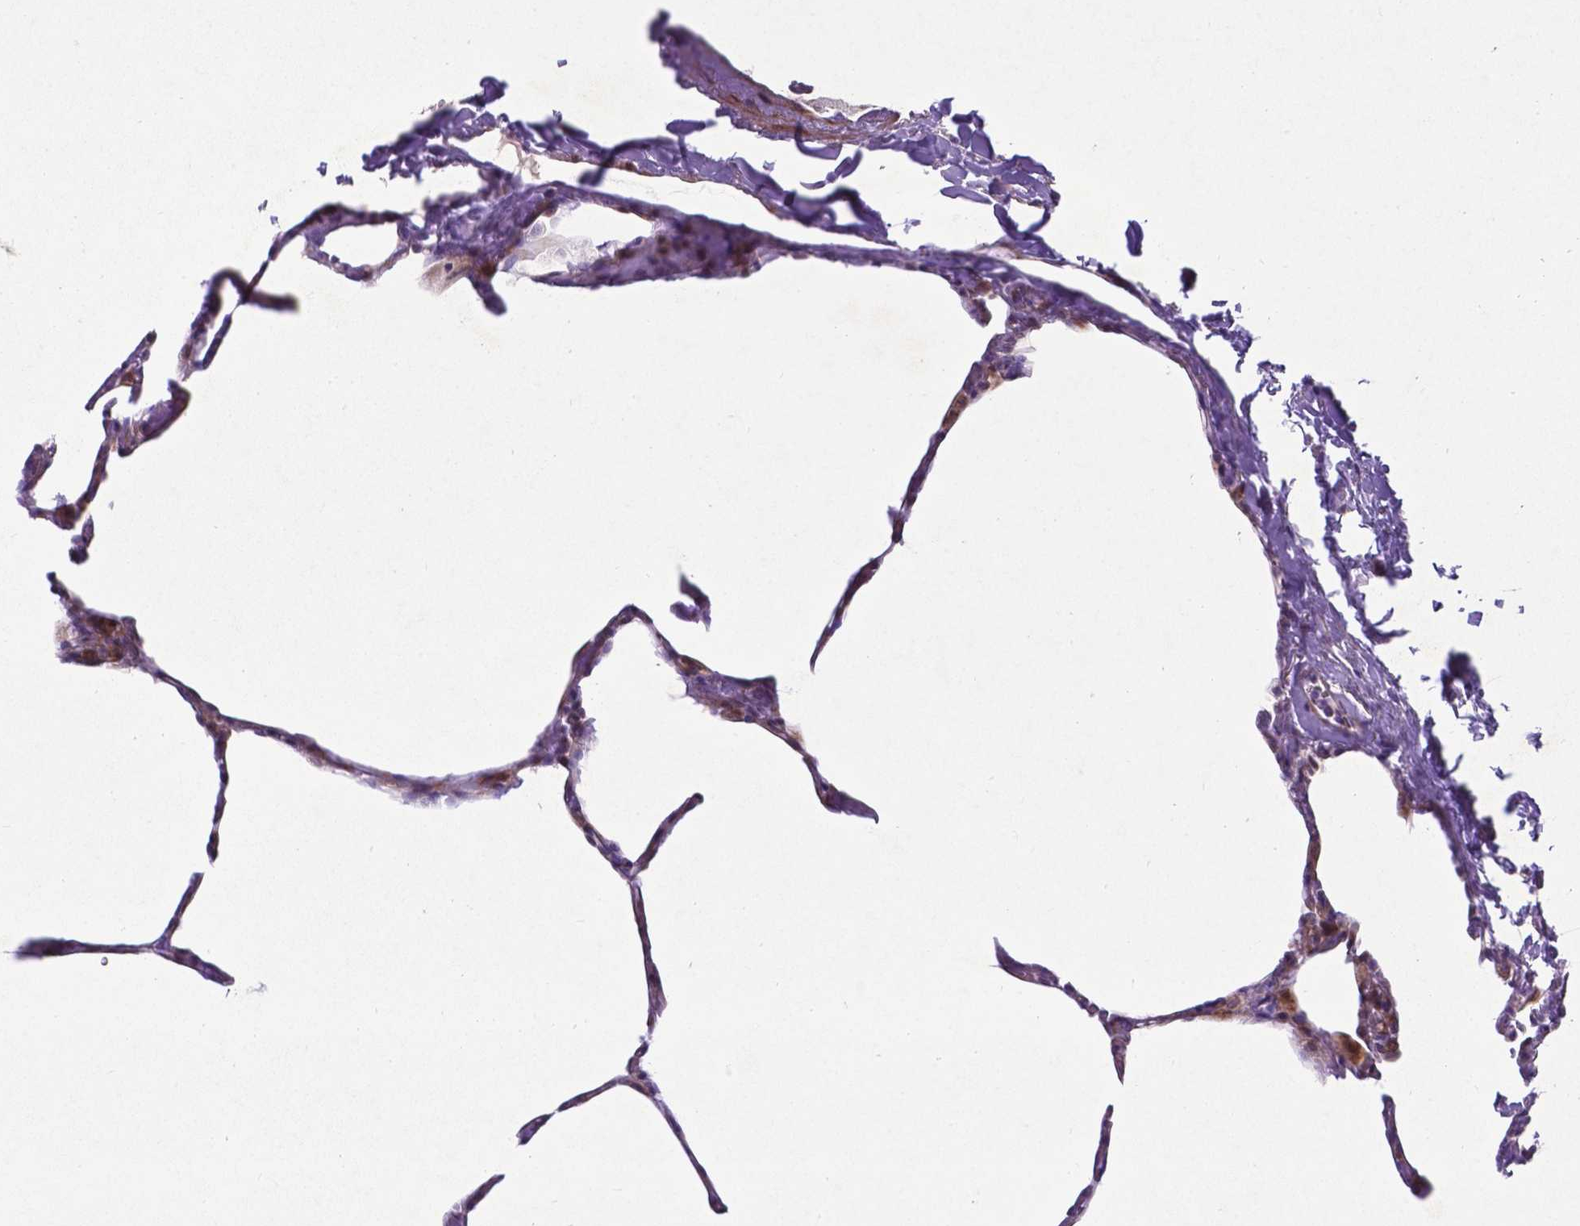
{"staining": {"intensity": "negative", "quantity": "none", "location": "none"}, "tissue": "lung", "cell_type": "Alveolar cells", "image_type": "normal", "snomed": [{"axis": "morphology", "description": "Normal tissue, NOS"}, {"axis": "topography", "description": "Lung"}], "caption": "An immunohistochemistry photomicrograph of normal lung is shown. There is no staining in alveolar cells of lung.", "gene": "PFKFB4", "patient": {"sex": "male", "age": 65}}